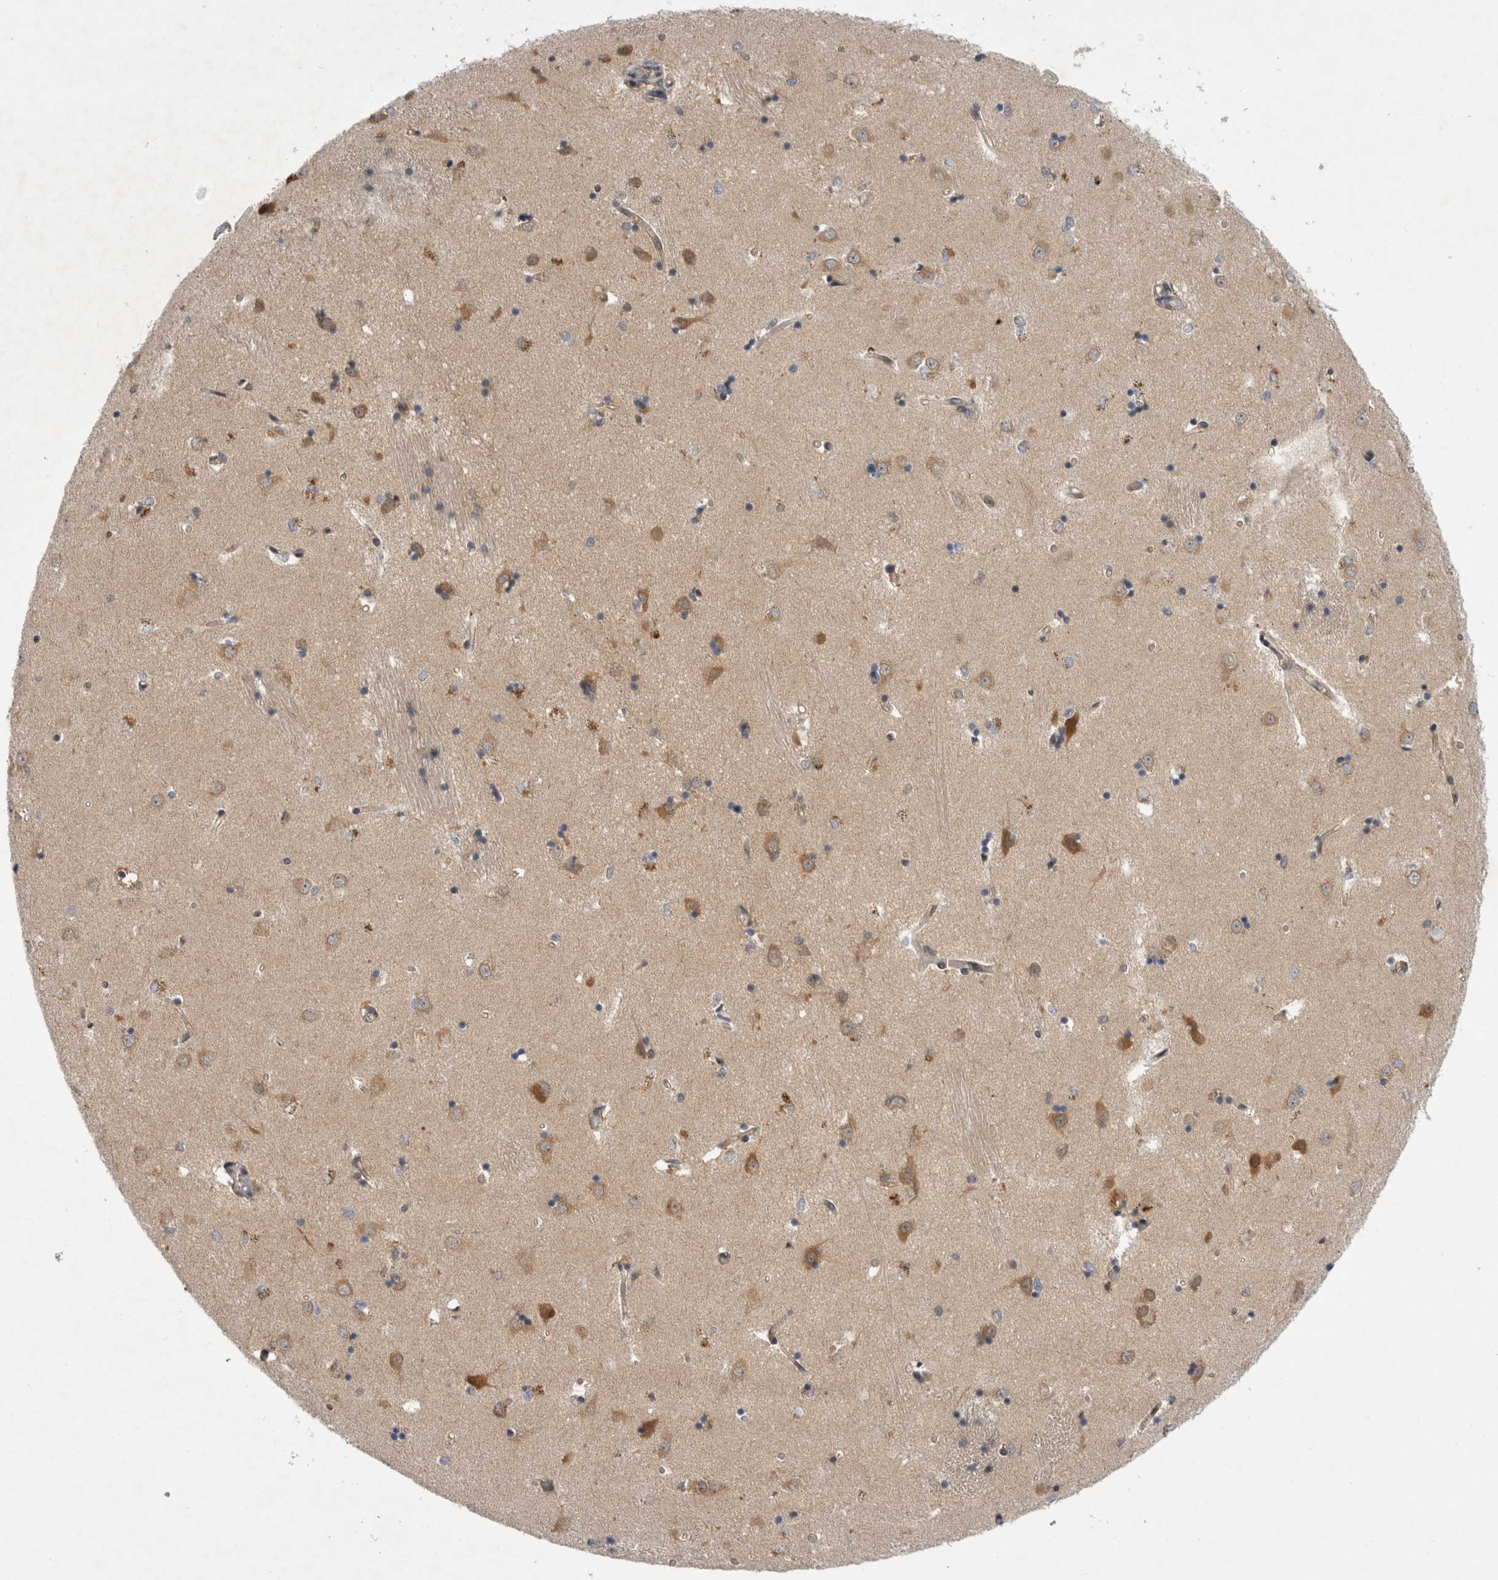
{"staining": {"intensity": "weak", "quantity": "25%-75%", "location": "cytoplasmic/membranous"}, "tissue": "caudate", "cell_type": "Glial cells", "image_type": "normal", "snomed": [{"axis": "morphology", "description": "Normal tissue, NOS"}, {"axis": "topography", "description": "Lateral ventricle wall"}], "caption": "Protein staining shows weak cytoplasmic/membranous positivity in approximately 25%-75% of glial cells in unremarkable caudate.", "gene": "PSMB2", "patient": {"sex": "male", "age": 45}}